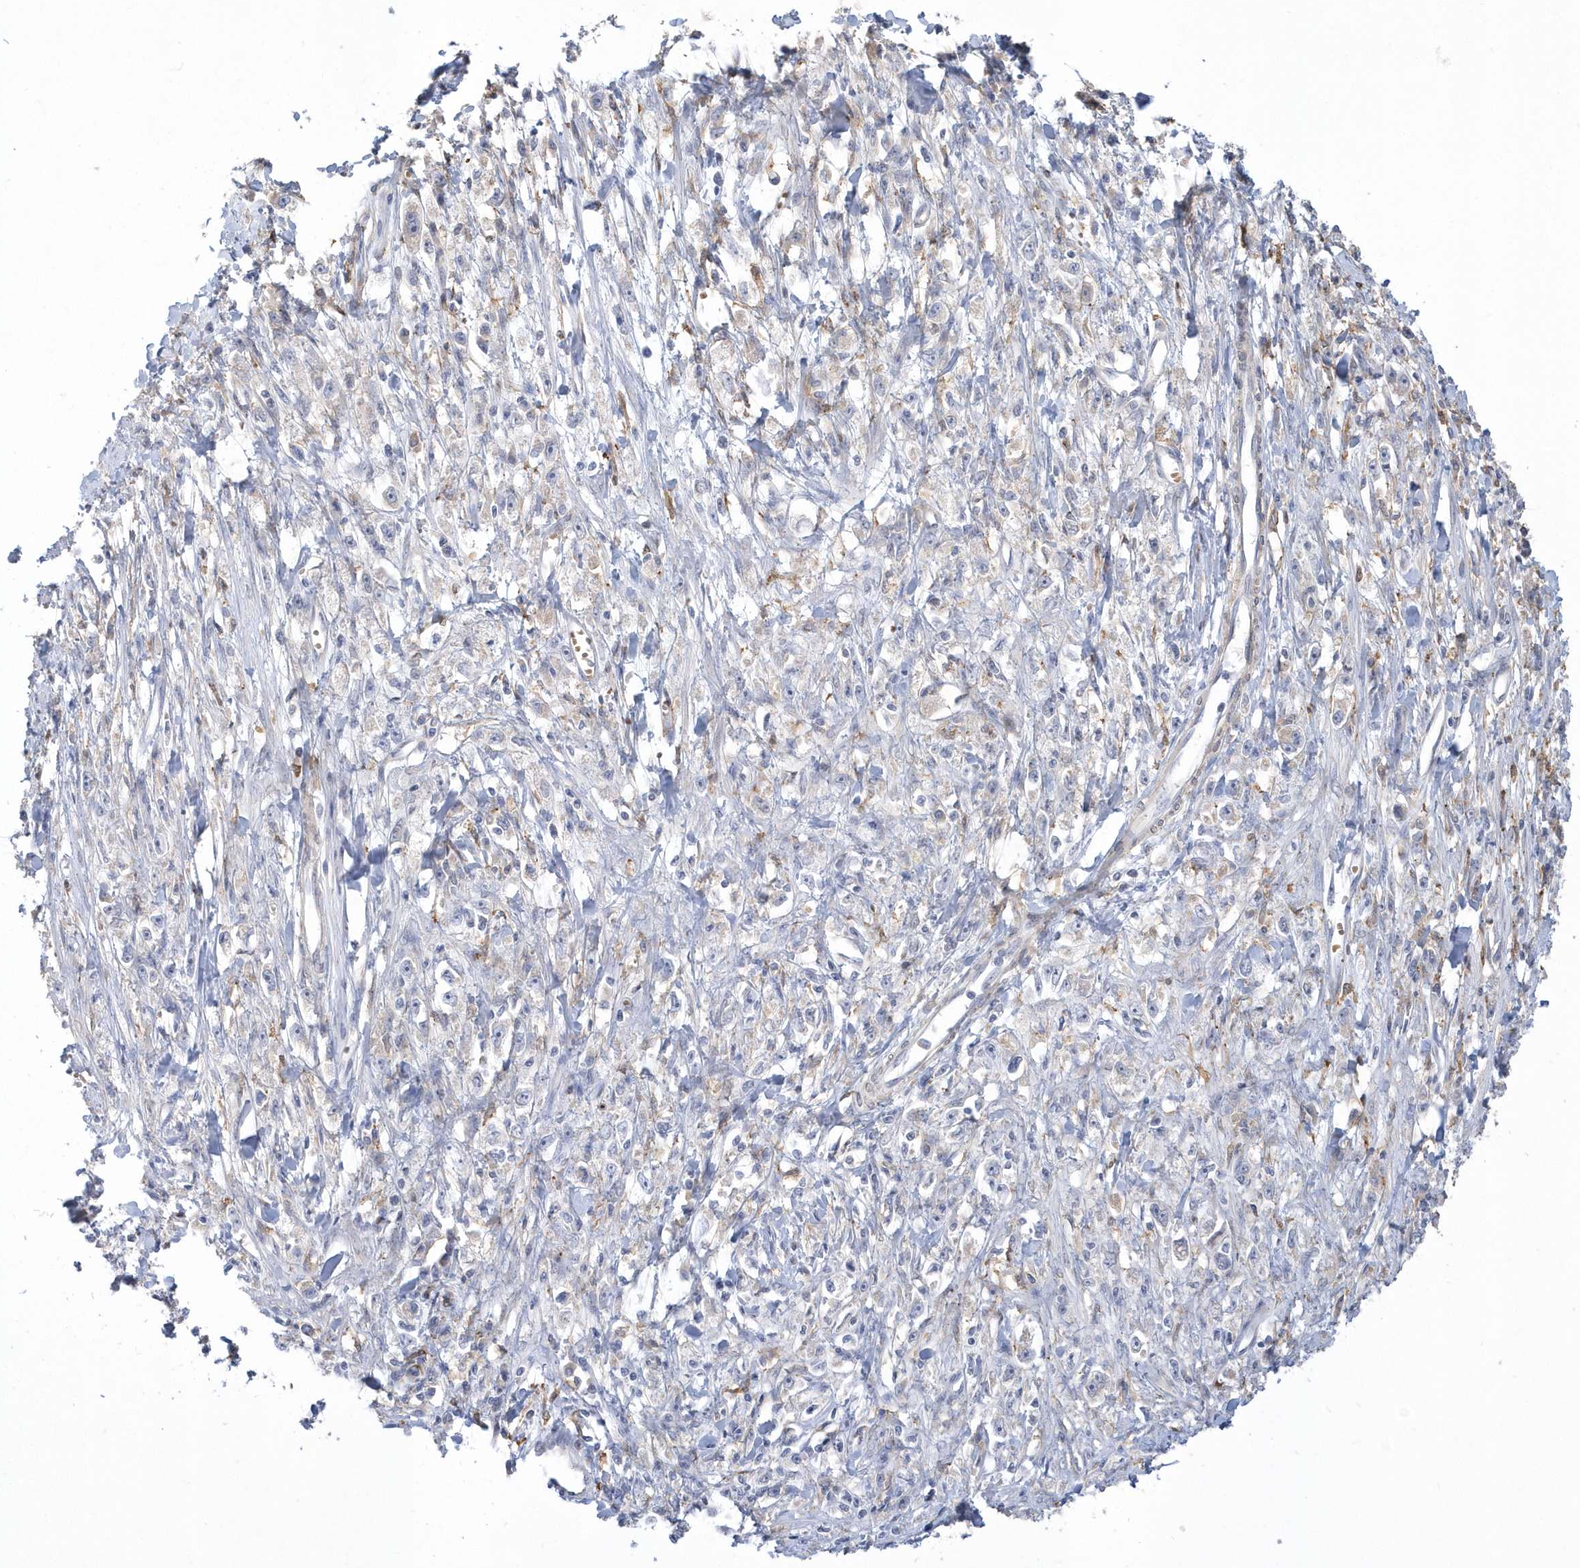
{"staining": {"intensity": "negative", "quantity": "none", "location": "none"}, "tissue": "stomach cancer", "cell_type": "Tumor cells", "image_type": "cancer", "snomed": [{"axis": "morphology", "description": "Adenocarcinoma, NOS"}, {"axis": "topography", "description": "Stomach"}], "caption": "Immunohistochemistry of human stomach adenocarcinoma displays no expression in tumor cells.", "gene": "TSPEAR", "patient": {"sex": "female", "age": 59}}